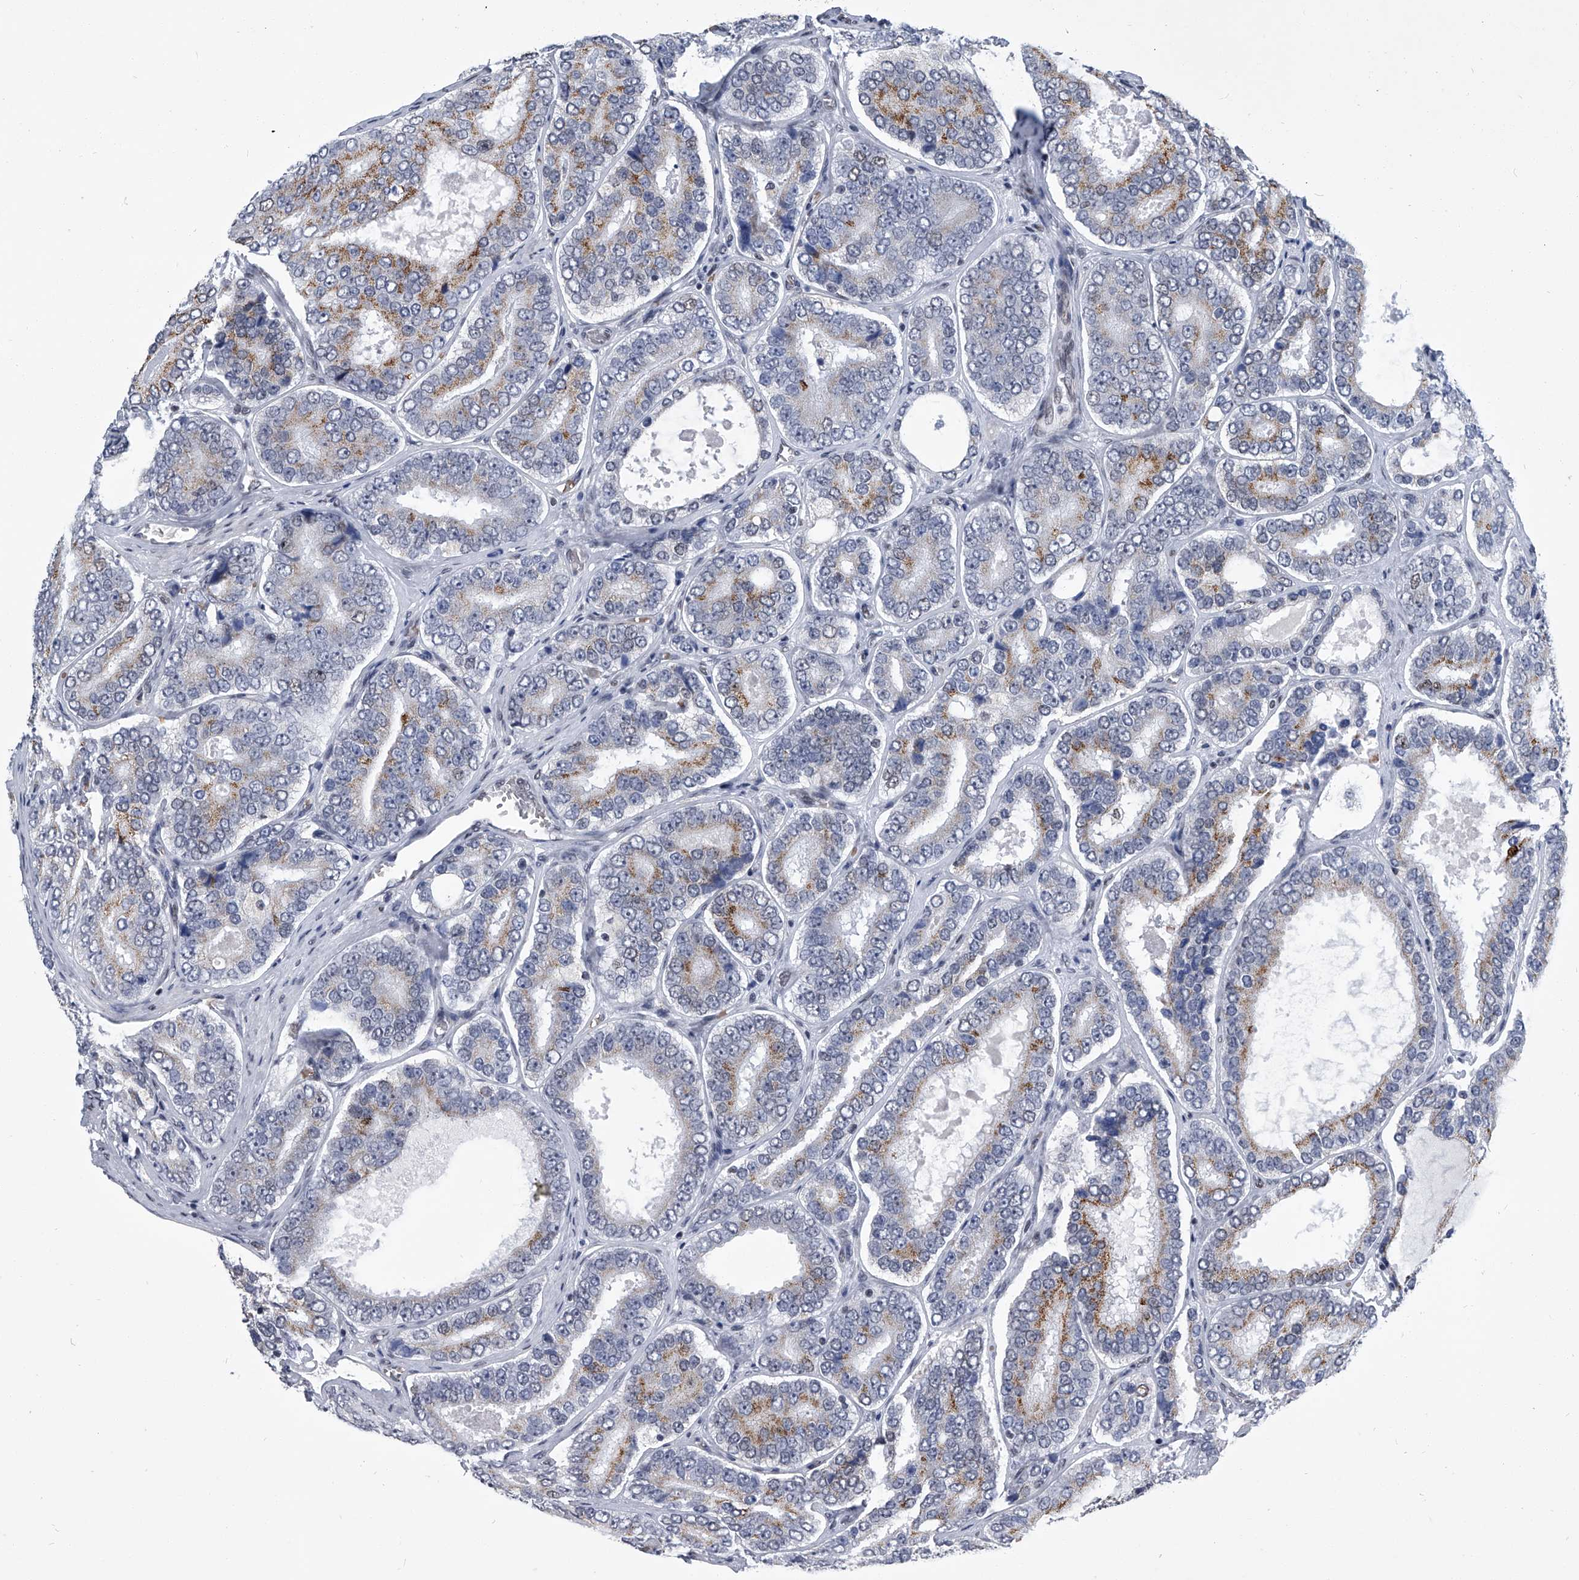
{"staining": {"intensity": "moderate", "quantity": "25%-75%", "location": "cytoplasmic/membranous"}, "tissue": "prostate cancer", "cell_type": "Tumor cells", "image_type": "cancer", "snomed": [{"axis": "morphology", "description": "Adenocarcinoma, High grade"}, {"axis": "topography", "description": "Prostate"}], "caption": "Immunohistochemical staining of prostate high-grade adenocarcinoma displays moderate cytoplasmic/membranous protein positivity in approximately 25%-75% of tumor cells.", "gene": "SIM2", "patient": {"sex": "male", "age": 56}}